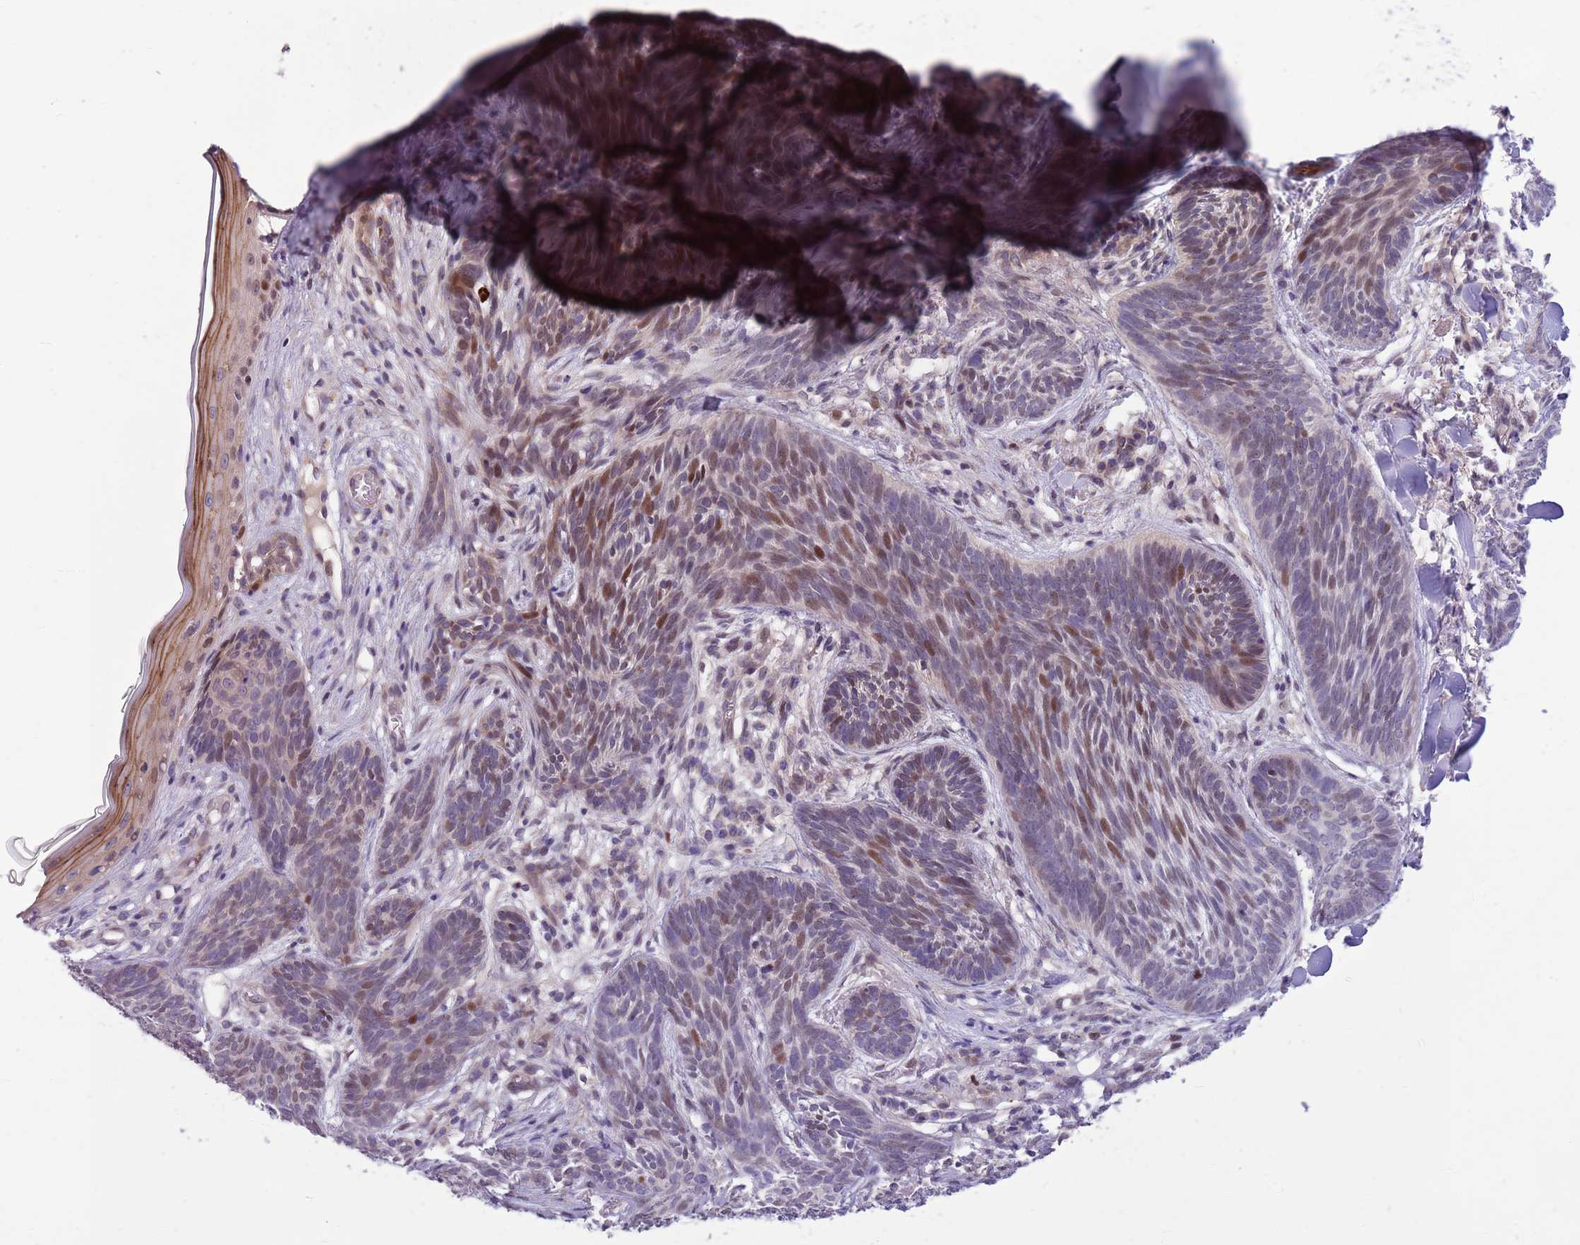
{"staining": {"intensity": "moderate", "quantity": "<25%", "location": "nuclear"}, "tissue": "skin cancer", "cell_type": "Tumor cells", "image_type": "cancer", "snomed": [{"axis": "morphology", "description": "Basal cell carcinoma"}, {"axis": "topography", "description": "Skin"}], "caption": "Skin basal cell carcinoma stained for a protein (brown) displays moderate nuclear positive positivity in about <25% of tumor cells.", "gene": "CCND2", "patient": {"sex": "female", "age": 81}}